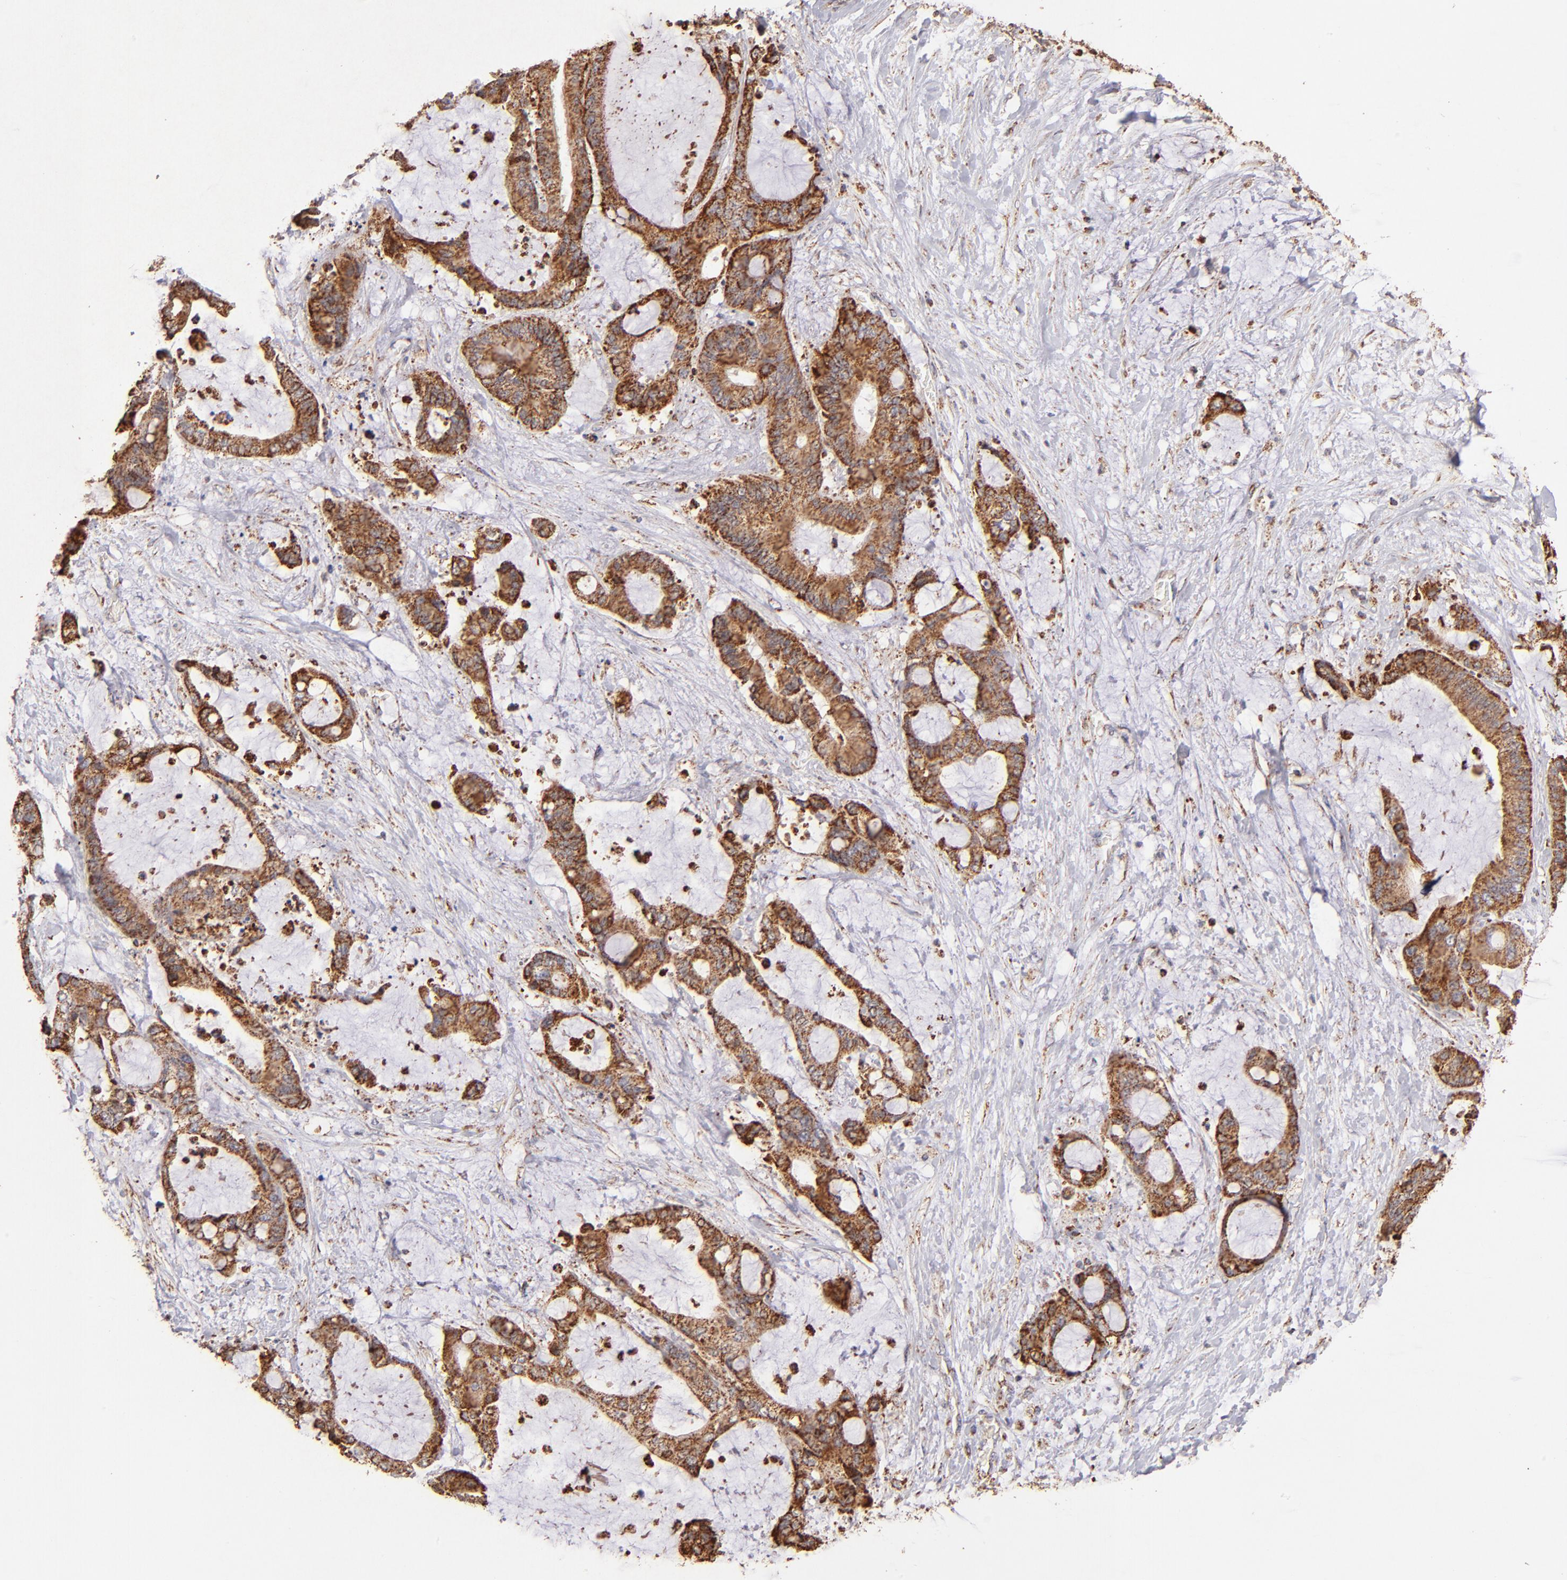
{"staining": {"intensity": "moderate", "quantity": ">75%", "location": "cytoplasmic/membranous"}, "tissue": "liver cancer", "cell_type": "Tumor cells", "image_type": "cancer", "snomed": [{"axis": "morphology", "description": "Cholangiocarcinoma"}, {"axis": "topography", "description": "Liver"}], "caption": "Human liver cholangiocarcinoma stained with a brown dye exhibits moderate cytoplasmic/membranous positive expression in approximately >75% of tumor cells.", "gene": "DLST", "patient": {"sex": "female", "age": 73}}